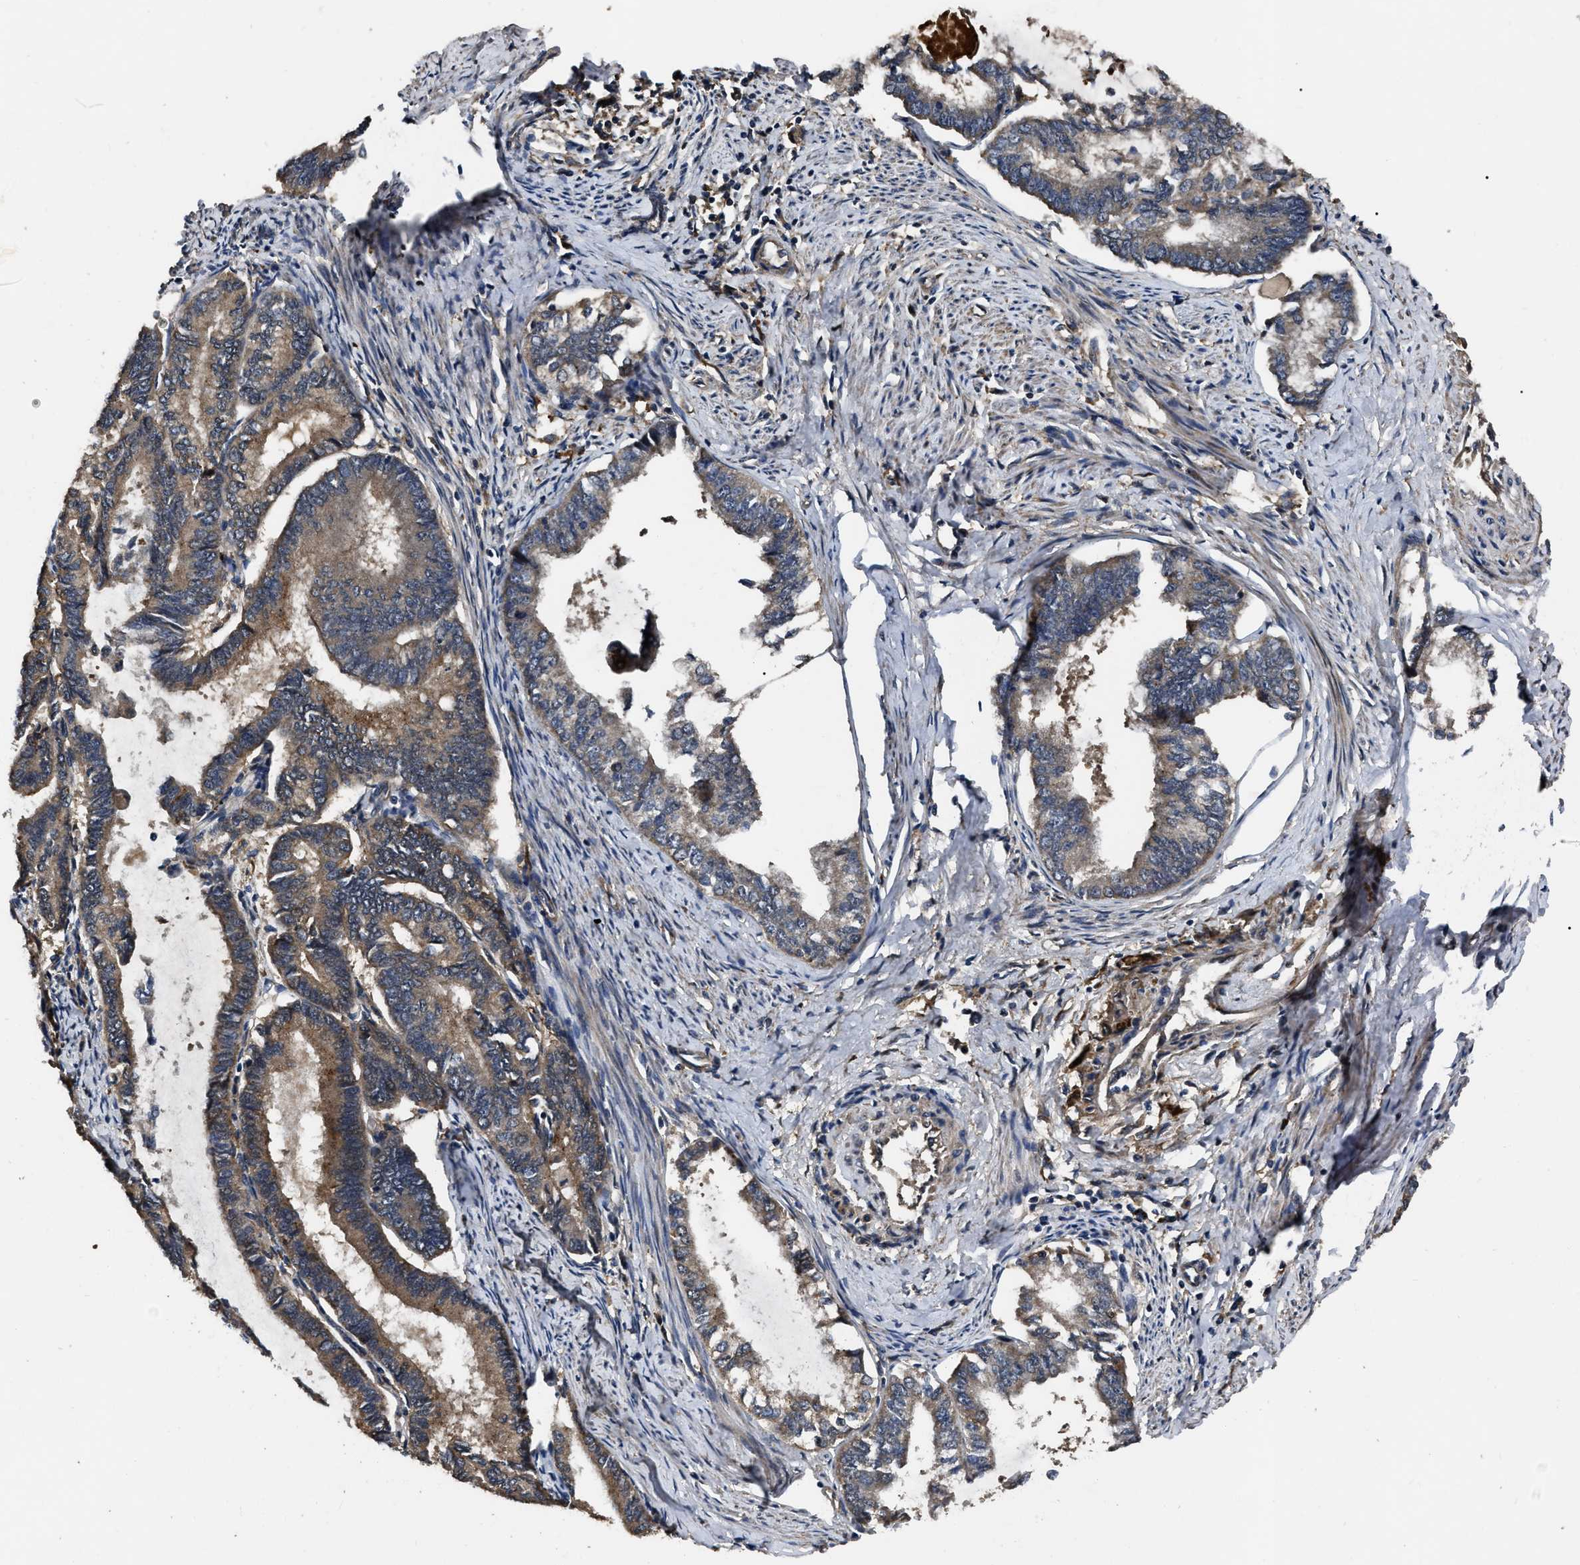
{"staining": {"intensity": "moderate", "quantity": "25%-75%", "location": "cytoplasmic/membranous"}, "tissue": "endometrial cancer", "cell_type": "Tumor cells", "image_type": "cancer", "snomed": [{"axis": "morphology", "description": "Adenocarcinoma, NOS"}, {"axis": "topography", "description": "Endometrium"}], "caption": "Brown immunohistochemical staining in human endometrial cancer displays moderate cytoplasmic/membranous expression in approximately 25%-75% of tumor cells. The protein is stained brown, and the nuclei are stained in blue (DAB IHC with brightfield microscopy, high magnification).", "gene": "PPWD1", "patient": {"sex": "female", "age": 86}}